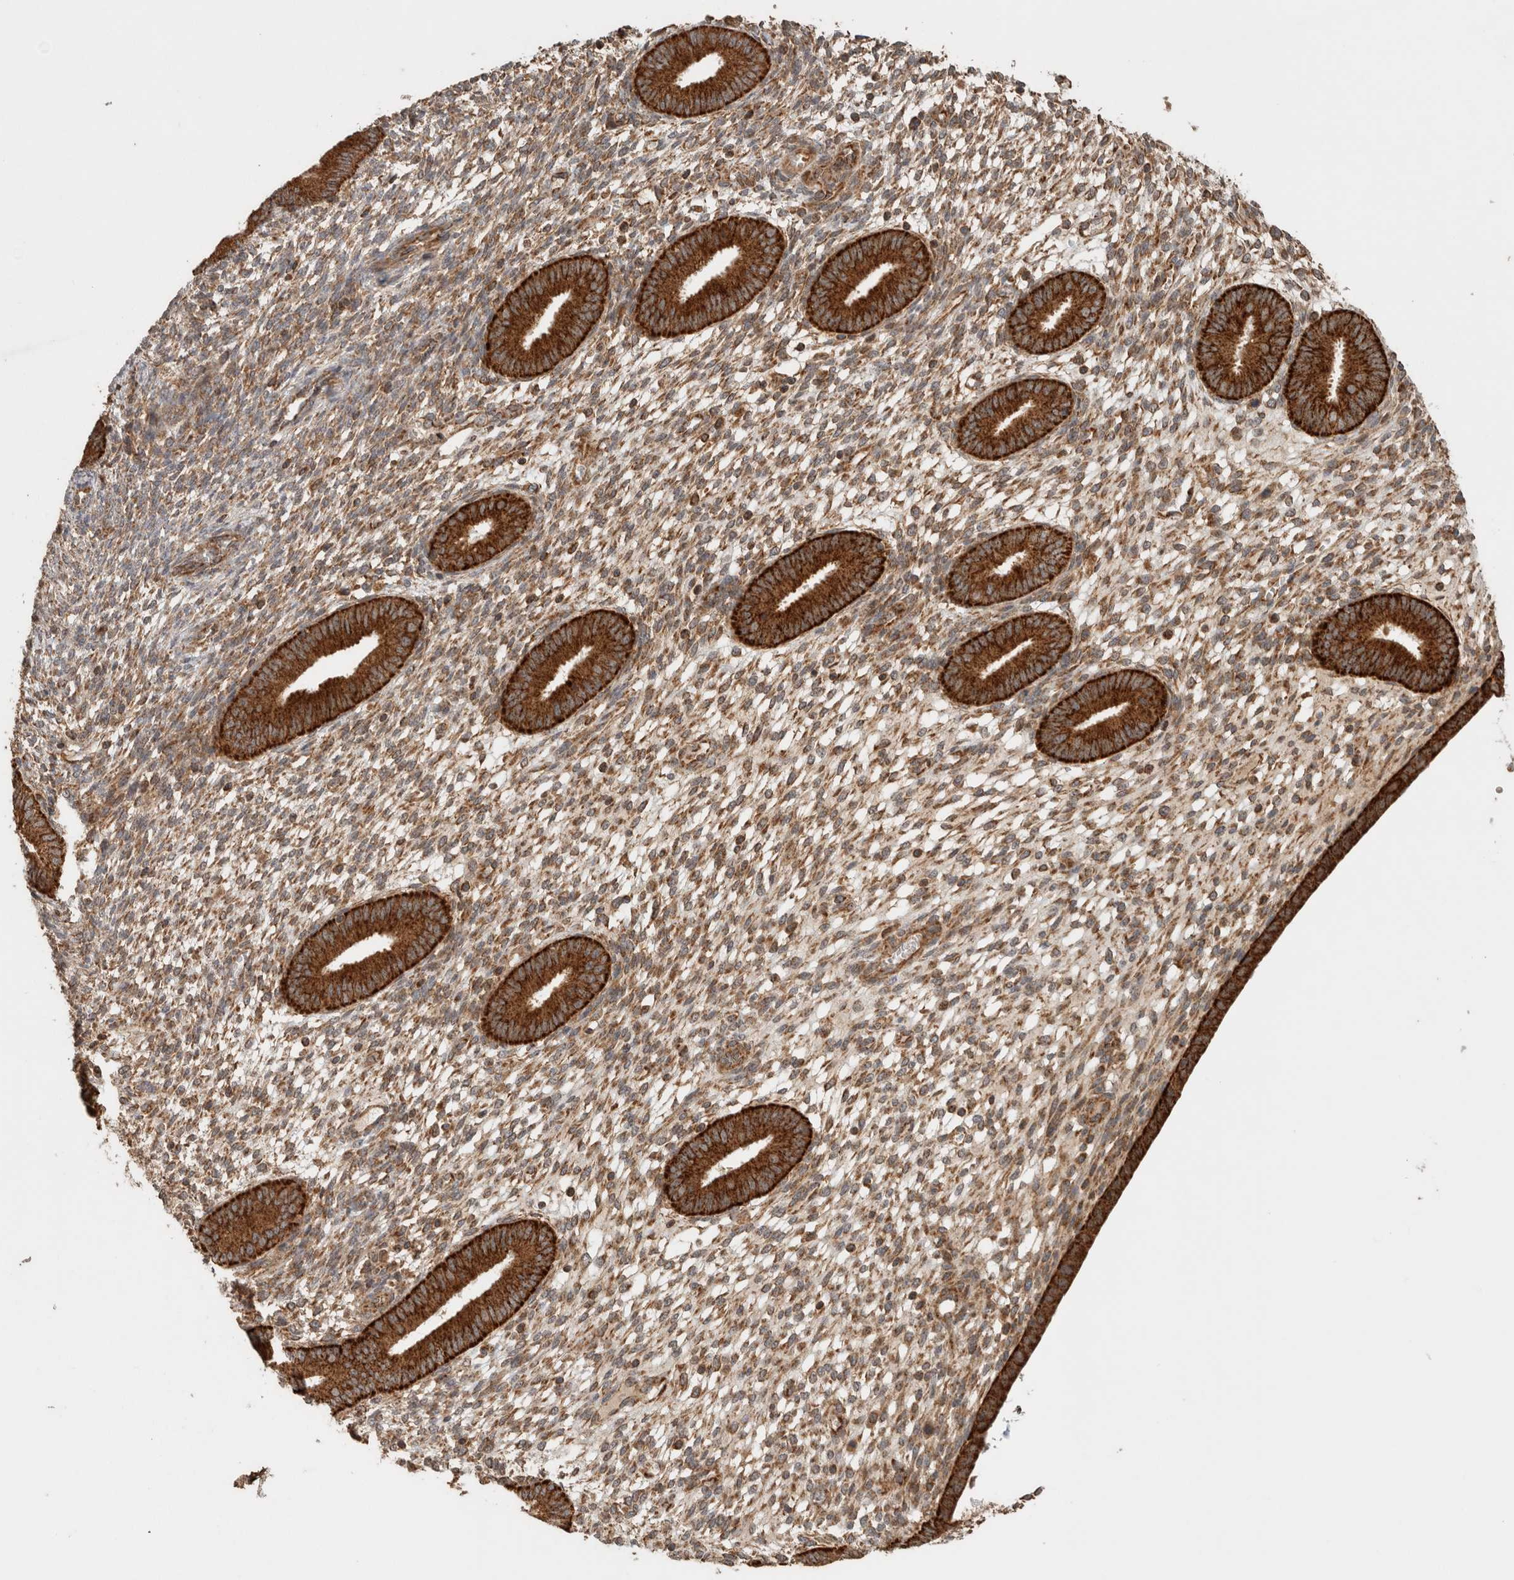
{"staining": {"intensity": "moderate", "quantity": ">75%", "location": "cytoplasmic/membranous"}, "tissue": "endometrium", "cell_type": "Cells in endometrial stroma", "image_type": "normal", "snomed": [{"axis": "morphology", "description": "Normal tissue, NOS"}, {"axis": "topography", "description": "Endometrium"}], "caption": "Cells in endometrial stroma exhibit medium levels of moderate cytoplasmic/membranous expression in about >75% of cells in normal endometrium.", "gene": "EIF2B3", "patient": {"sex": "female", "age": 46}}